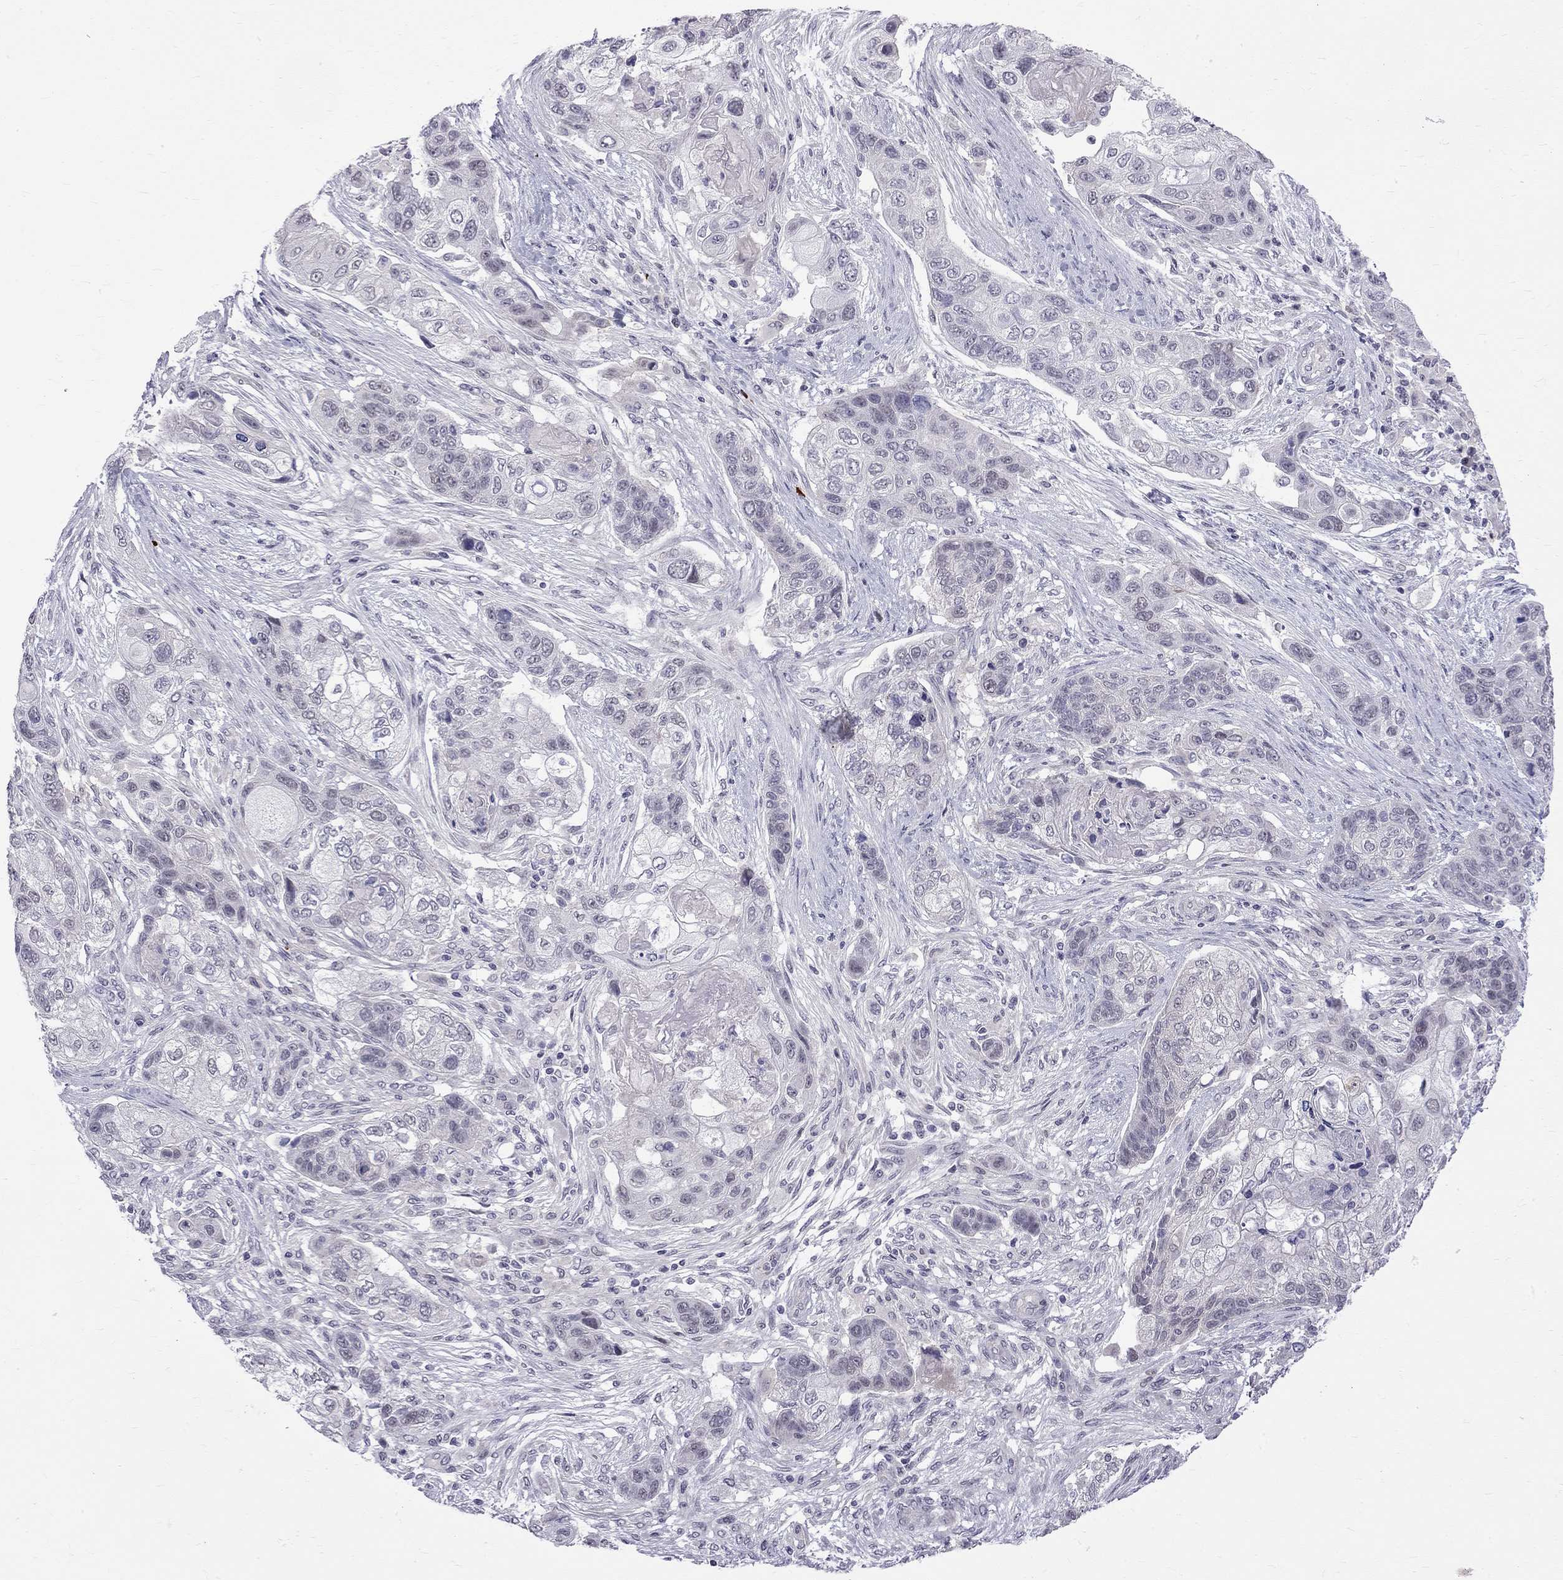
{"staining": {"intensity": "negative", "quantity": "none", "location": "none"}, "tissue": "lung cancer", "cell_type": "Tumor cells", "image_type": "cancer", "snomed": [{"axis": "morphology", "description": "Squamous cell carcinoma, NOS"}, {"axis": "topography", "description": "Lung"}], "caption": "This is an IHC photomicrograph of squamous cell carcinoma (lung). There is no expression in tumor cells.", "gene": "RTL9", "patient": {"sex": "male", "age": 69}}